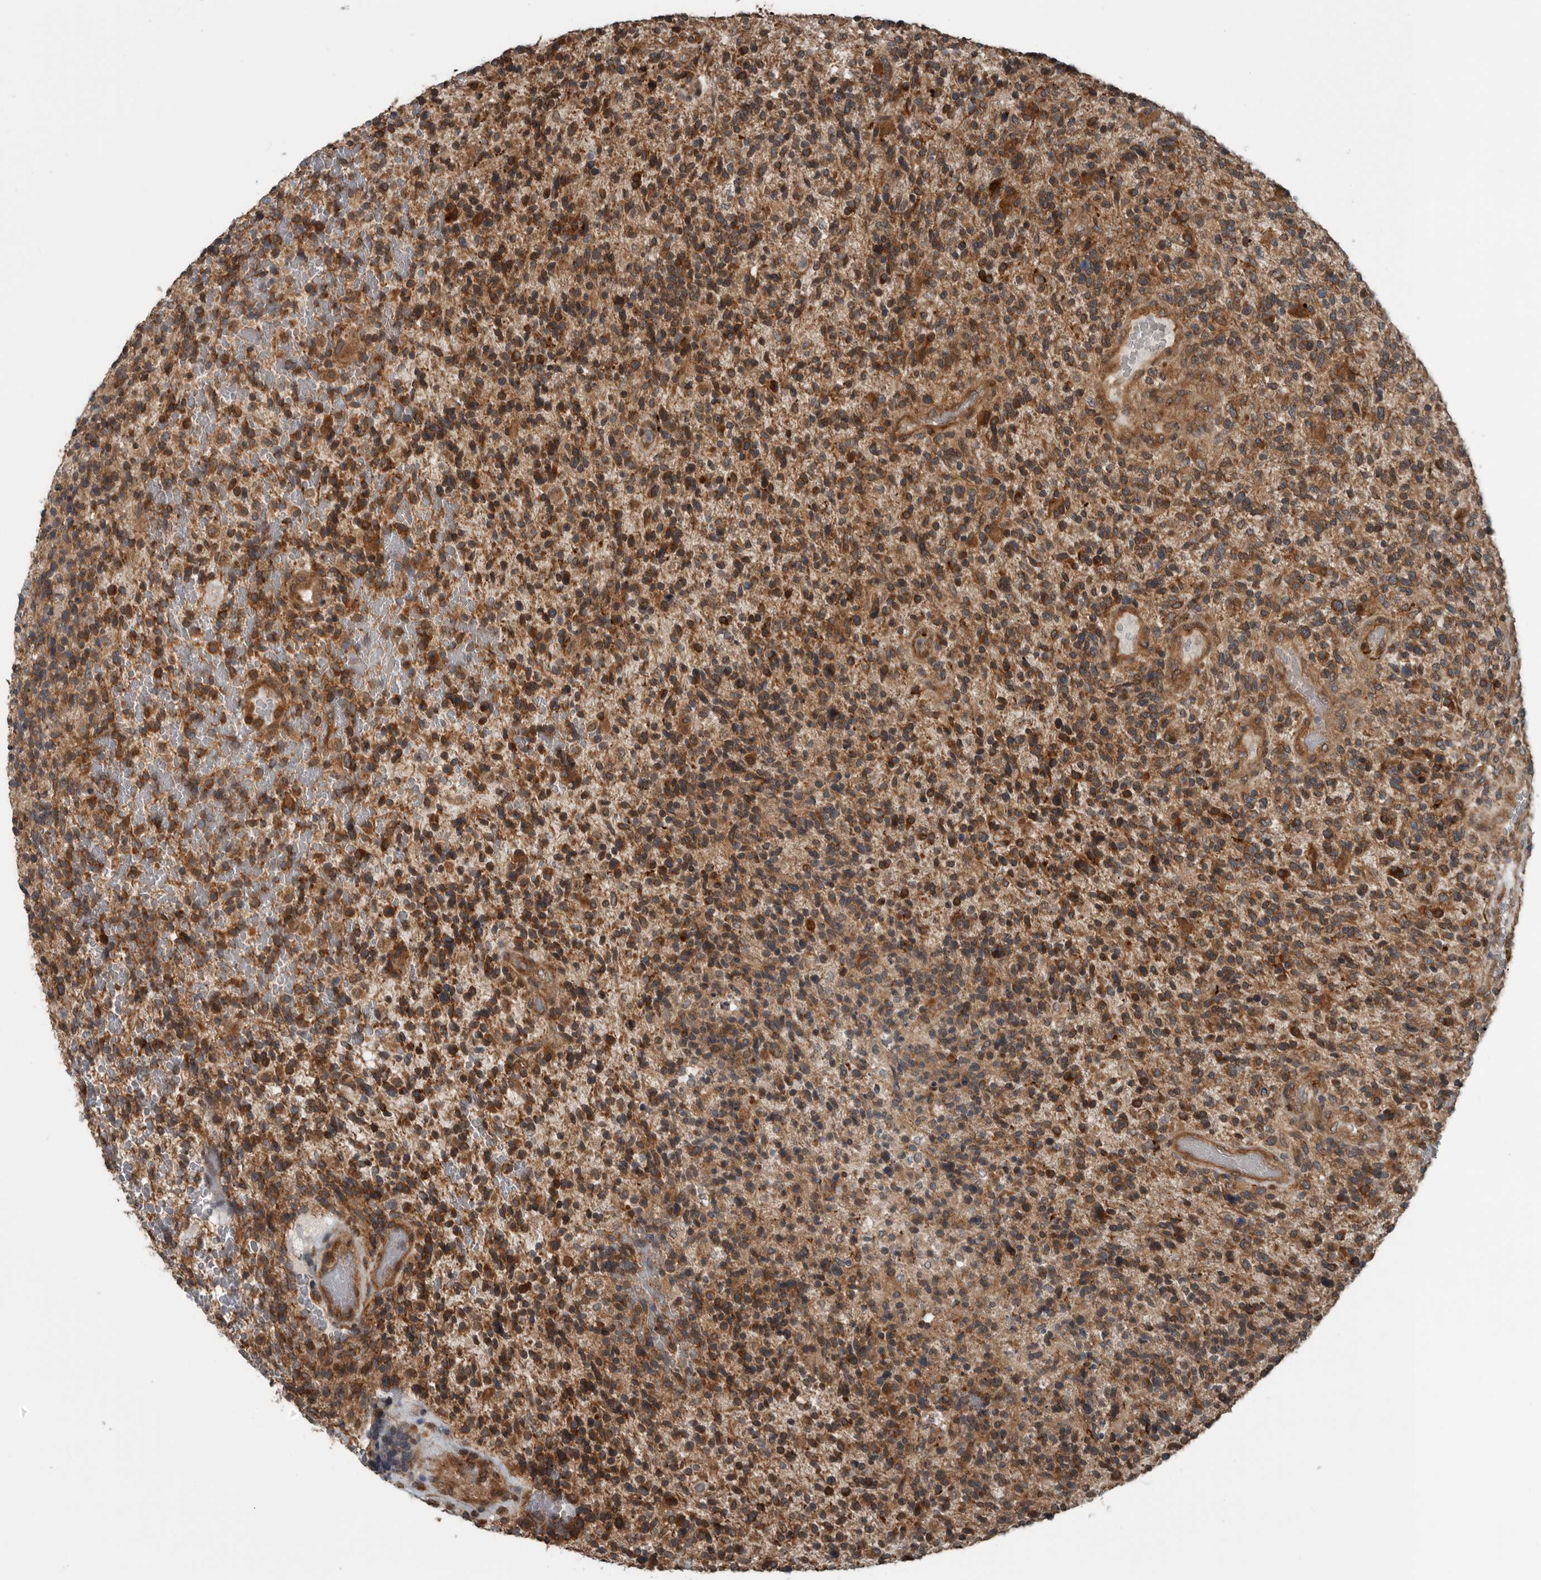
{"staining": {"intensity": "moderate", "quantity": ">75%", "location": "cytoplasmic/membranous"}, "tissue": "glioma", "cell_type": "Tumor cells", "image_type": "cancer", "snomed": [{"axis": "morphology", "description": "Glioma, malignant, High grade"}, {"axis": "topography", "description": "Brain"}], "caption": "The immunohistochemical stain labels moderate cytoplasmic/membranous expression in tumor cells of malignant glioma (high-grade) tissue. The staining was performed using DAB to visualize the protein expression in brown, while the nuclei were stained in blue with hematoxylin (Magnification: 20x).", "gene": "AMFR", "patient": {"sex": "male", "age": 72}}